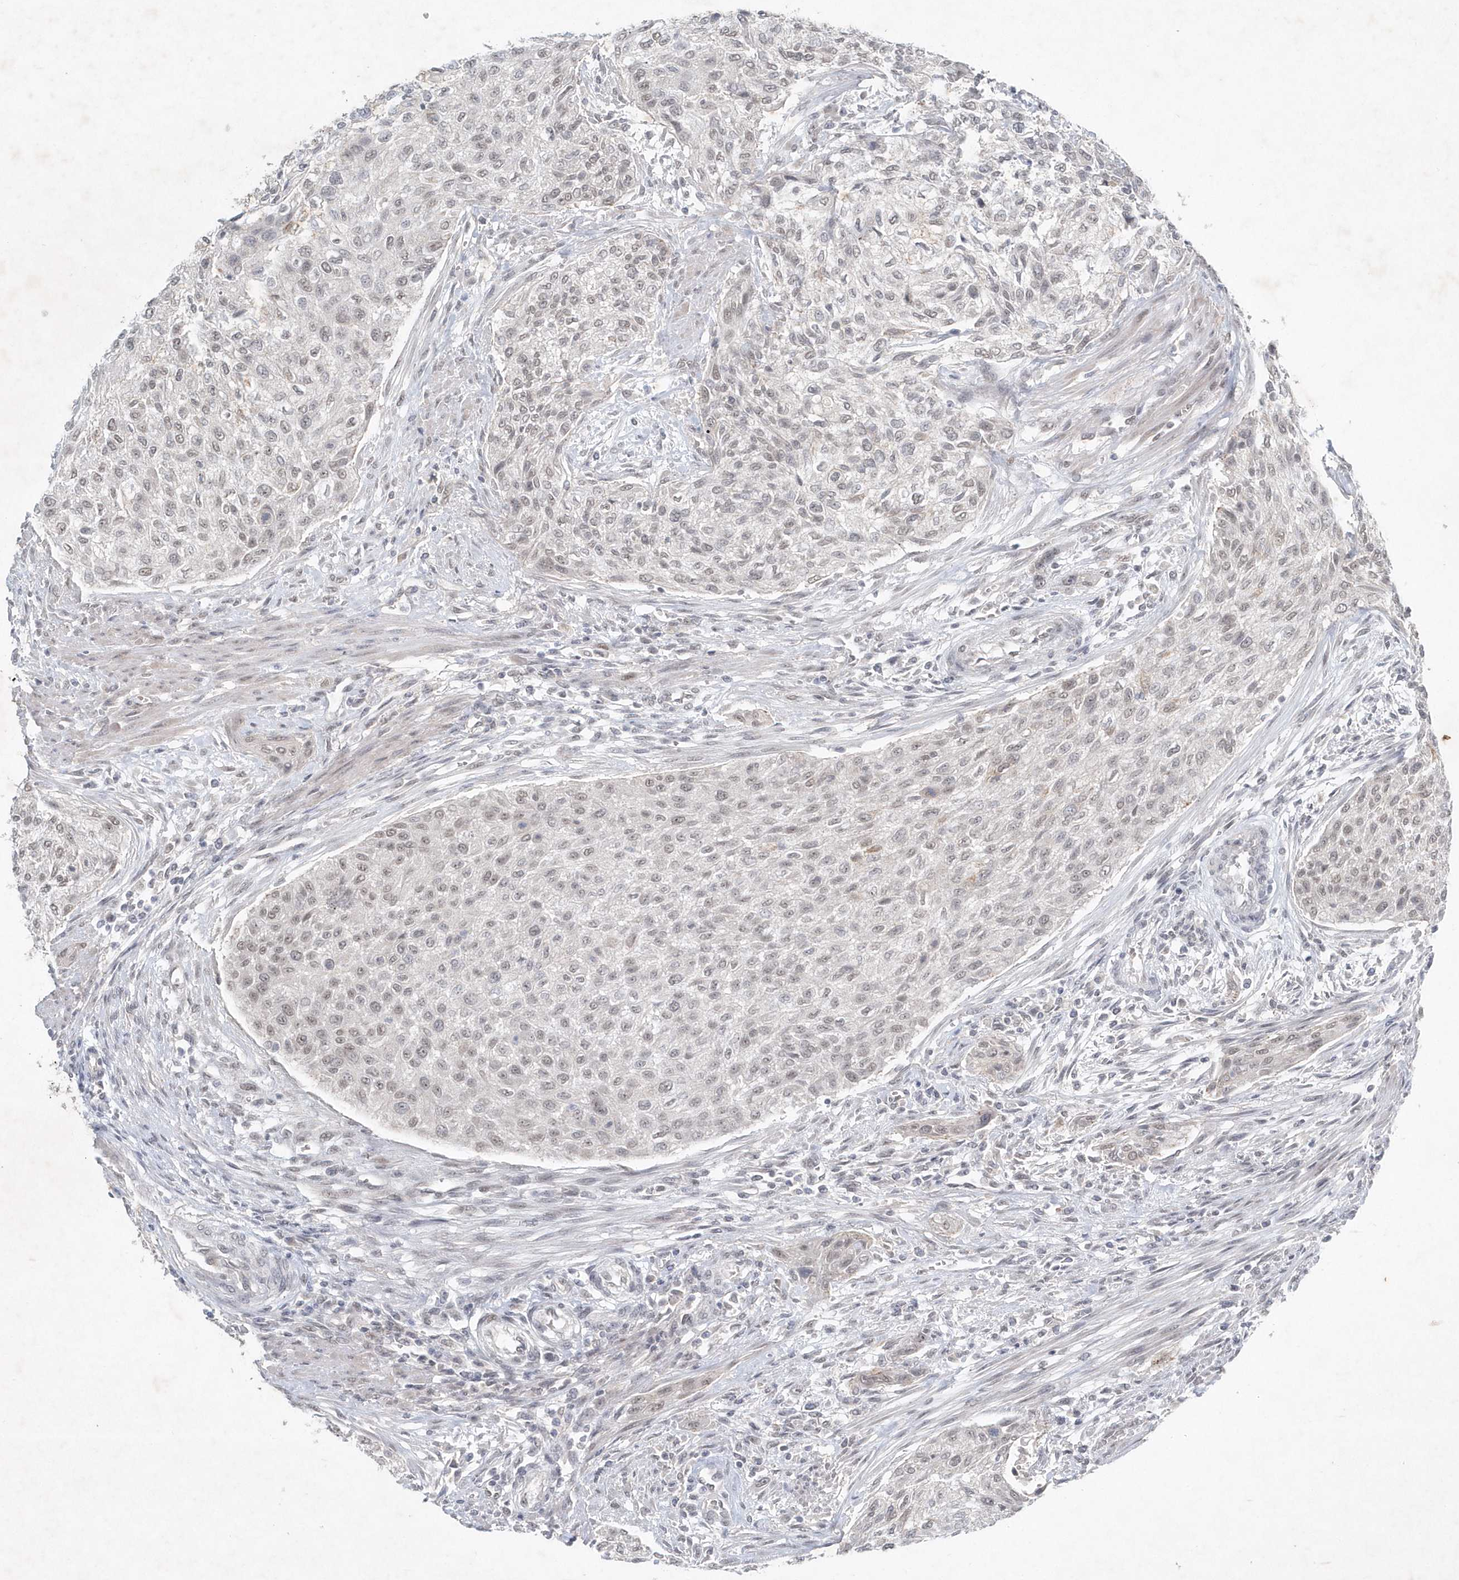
{"staining": {"intensity": "negative", "quantity": "none", "location": "none"}, "tissue": "urothelial cancer", "cell_type": "Tumor cells", "image_type": "cancer", "snomed": [{"axis": "morphology", "description": "Urothelial carcinoma, High grade"}, {"axis": "topography", "description": "Urinary bladder"}], "caption": "Photomicrograph shows no protein staining in tumor cells of high-grade urothelial carcinoma tissue.", "gene": "ZBTB9", "patient": {"sex": "male", "age": 35}}